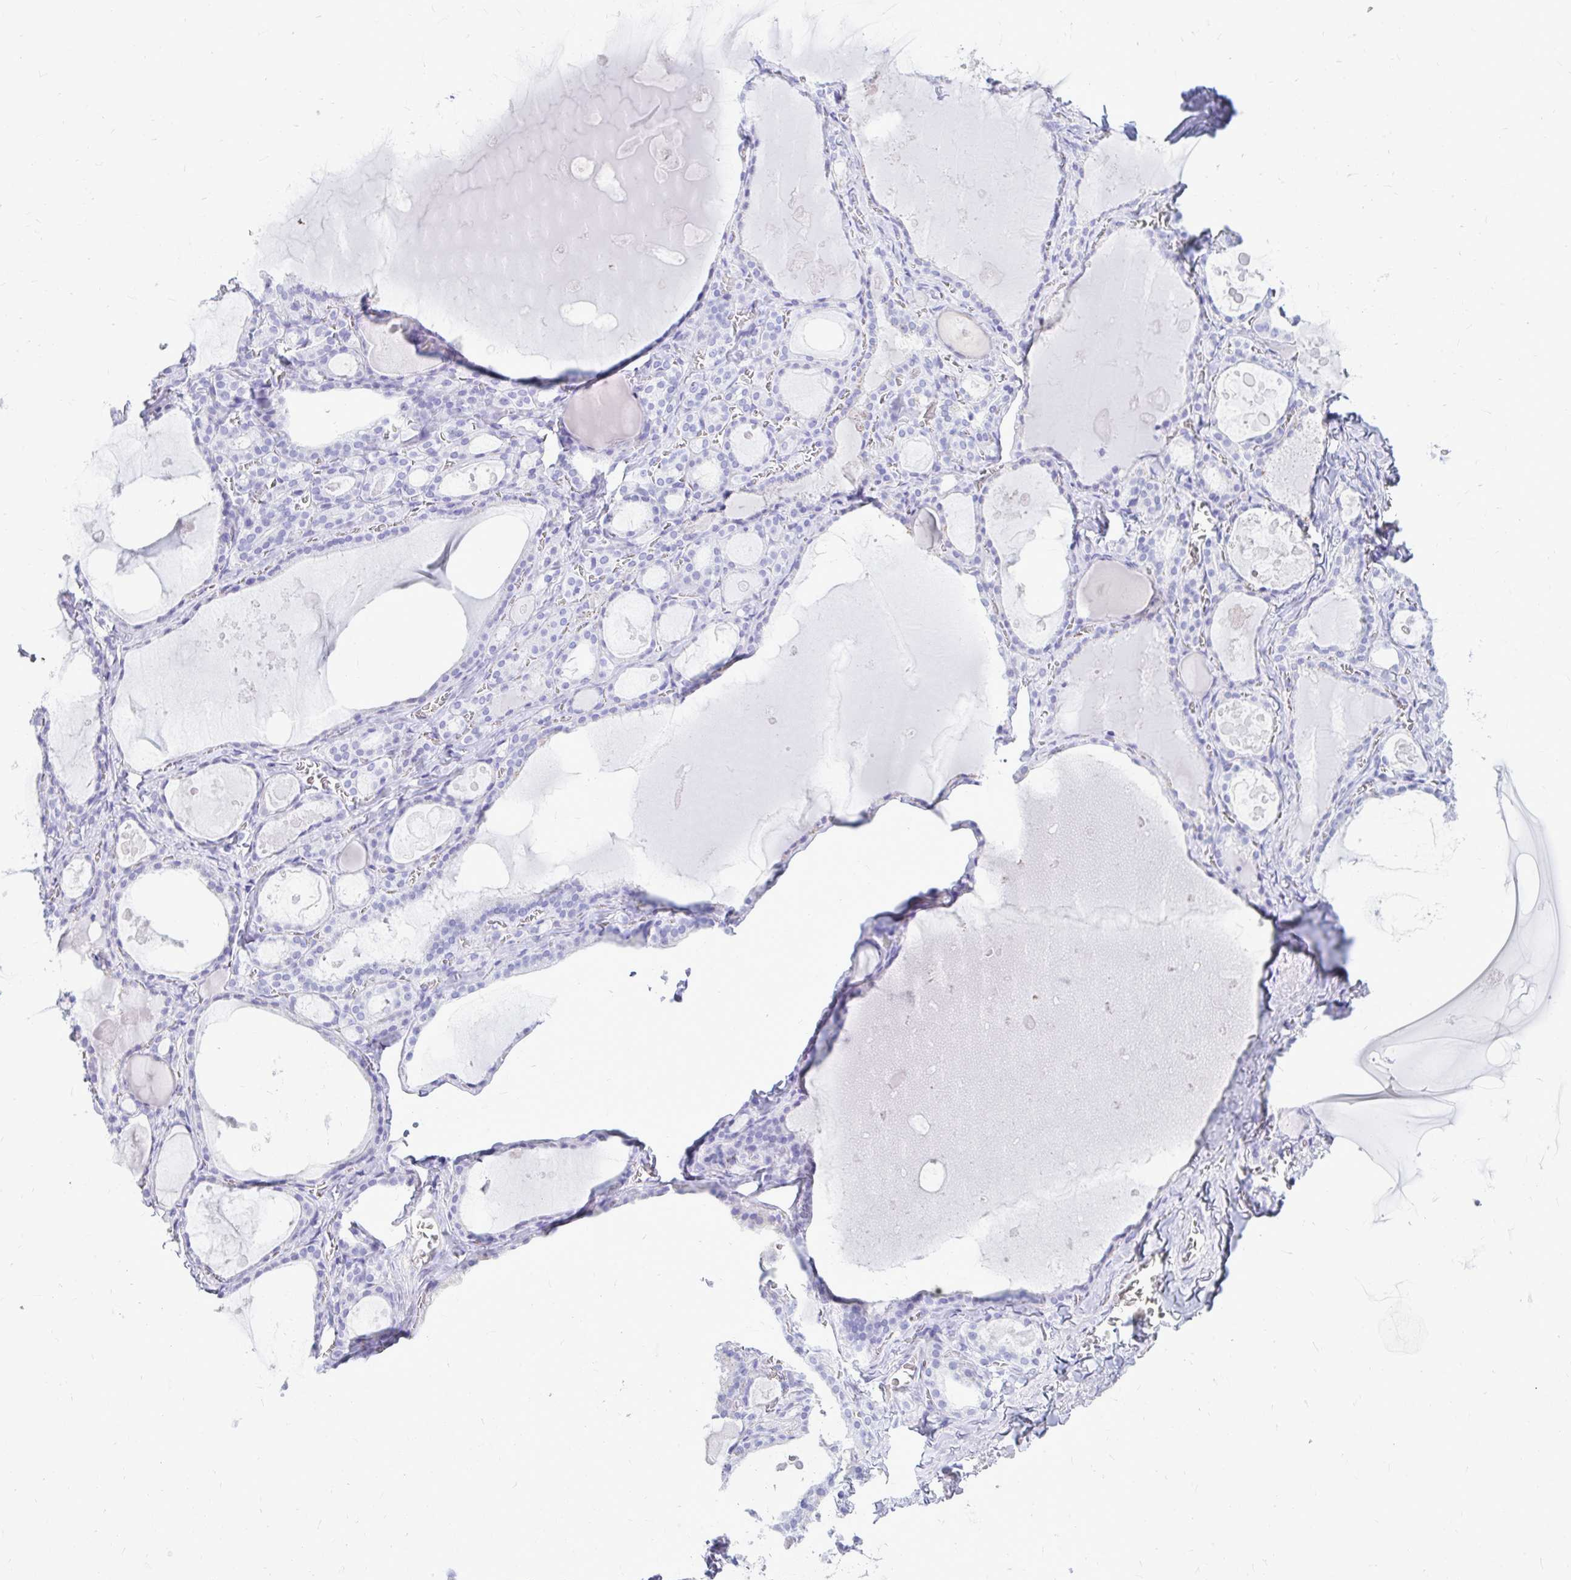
{"staining": {"intensity": "negative", "quantity": "none", "location": "none"}, "tissue": "thyroid gland", "cell_type": "Glandular cells", "image_type": "normal", "snomed": [{"axis": "morphology", "description": "Normal tissue, NOS"}, {"axis": "topography", "description": "Thyroid gland"}], "caption": "This micrograph is of benign thyroid gland stained with immunohistochemistry (IHC) to label a protein in brown with the nuclei are counter-stained blue. There is no expression in glandular cells.", "gene": "OR10R2", "patient": {"sex": "male", "age": 56}}